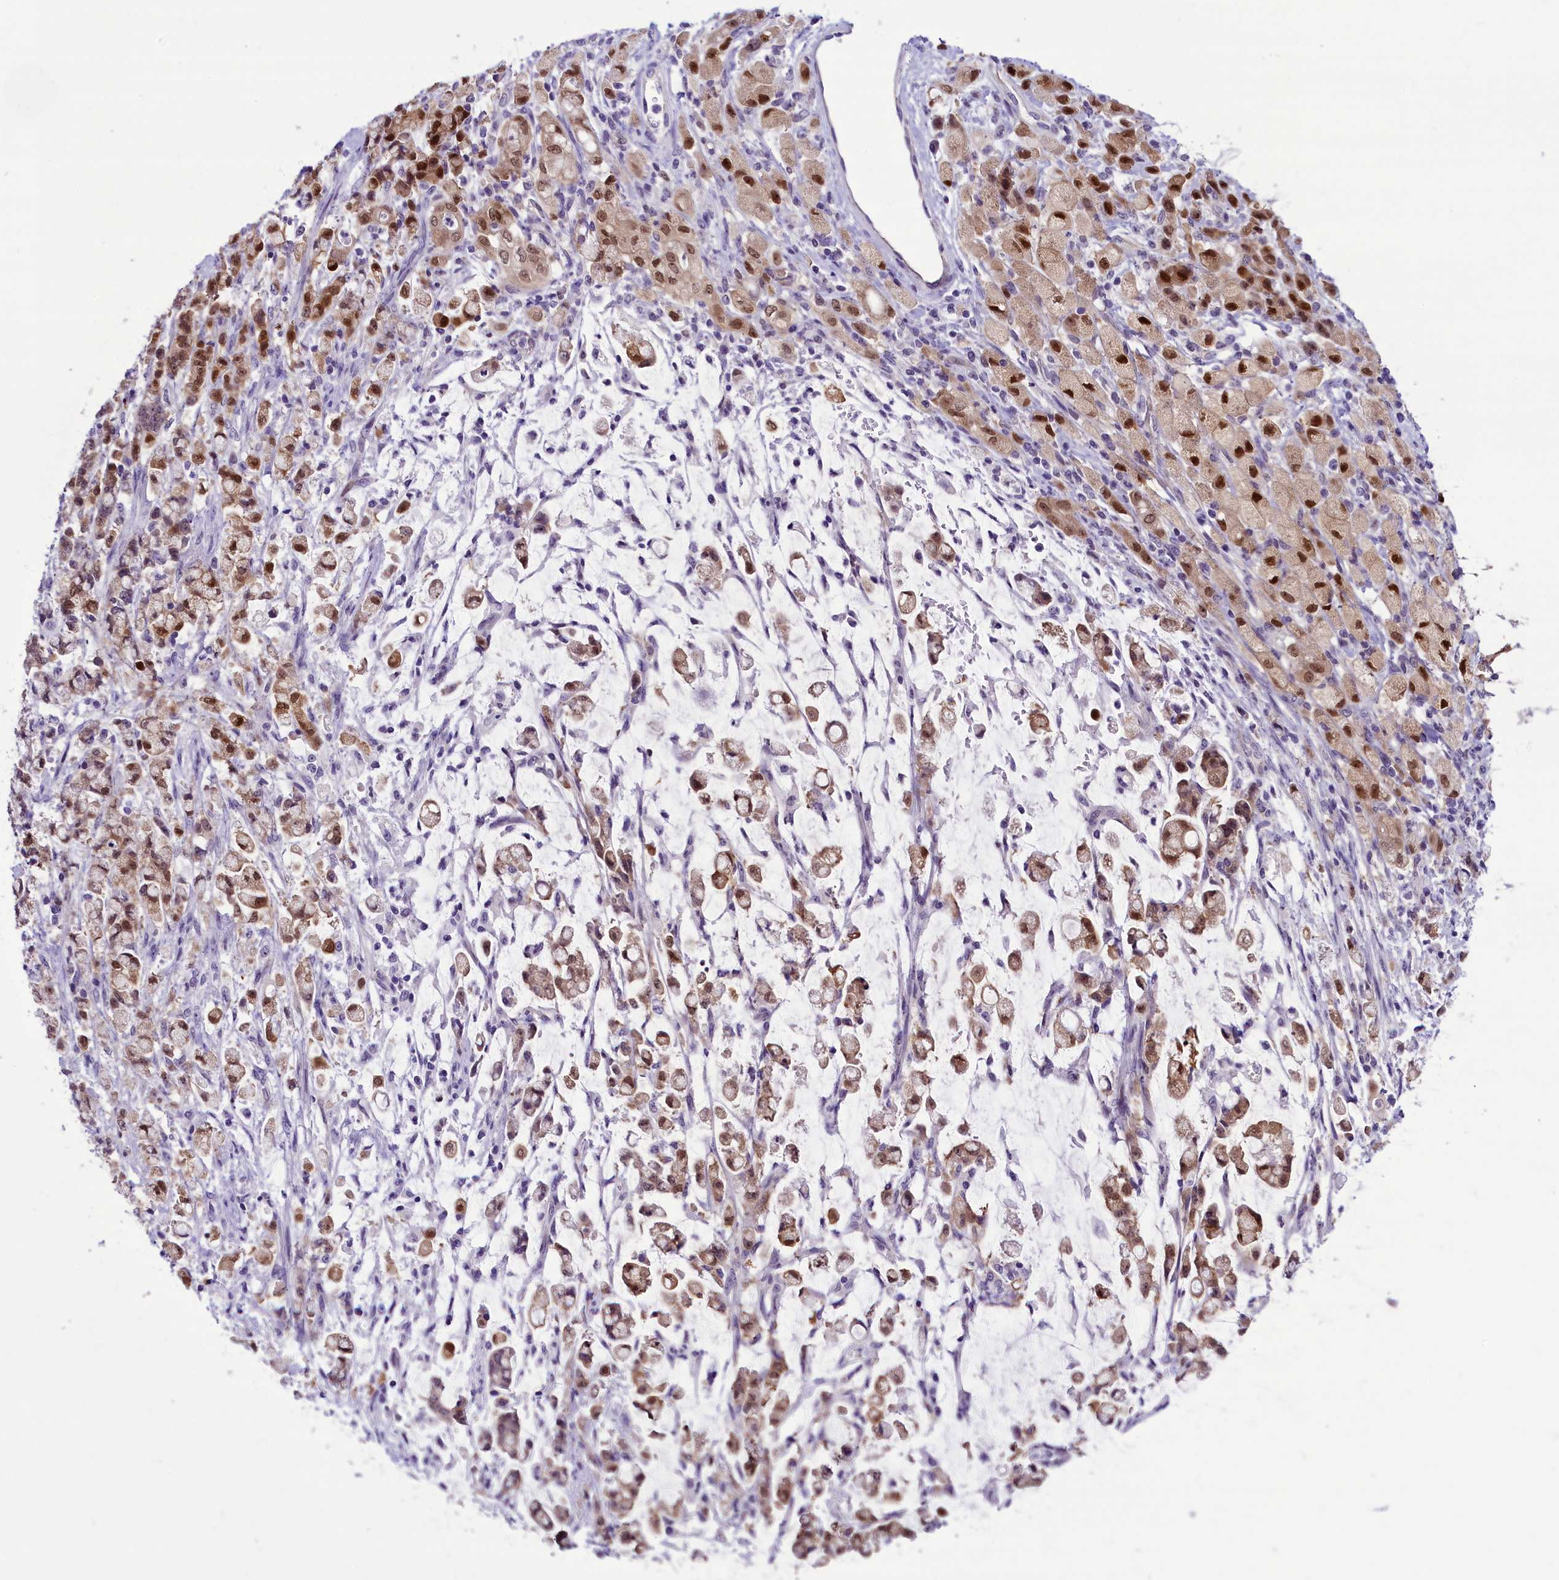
{"staining": {"intensity": "moderate", "quantity": ">75%", "location": "nuclear"}, "tissue": "stomach cancer", "cell_type": "Tumor cells", "image_type": "cancer", "snomed": [{"axis": "morphology", "description": "Adenocarcinoma, NOS"}, {"axis": "topography", "description": "Stomach"}], "caption": "Immunohistochemistry (IHC) image of neoplastic tissue: human stomach cancer stained using immunohistochemistry reveals medium levels of moderate protein expression localized specifically in the nuclear of tumor cells, appearing as a nuclear brown color.", "gene": "PRR15", "patient": {"sex": "female", "age": 60}}